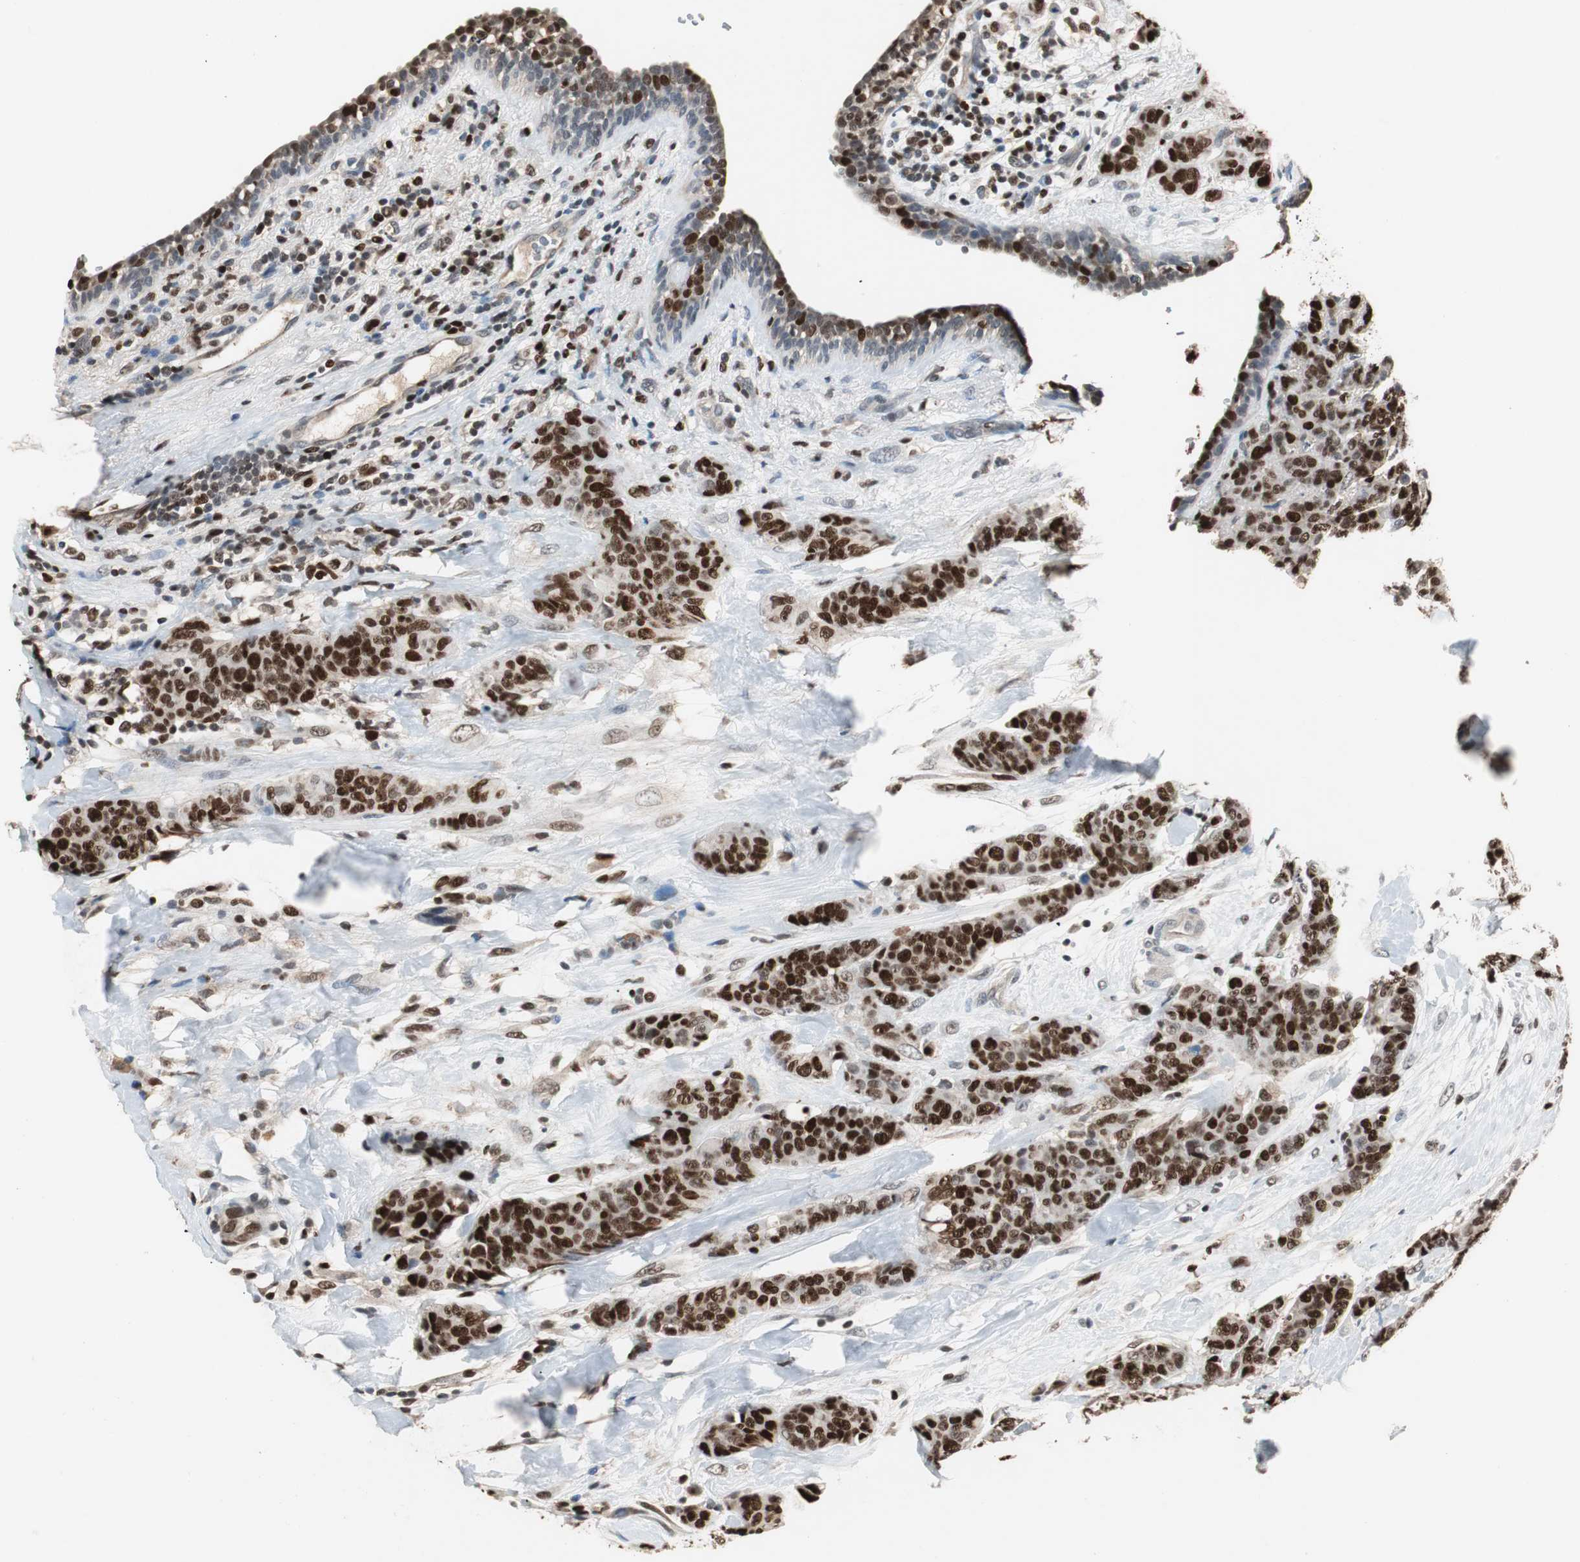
{"staining": {"intensity": "strong", "quantity": ">75%", "location": "nuclear"}, "tissue": "breast cancer", "cell_type": "Tumor cells", "image_type": "cancer", "snomed": [{"axis": "morphology", "description": "Duct carcinoma"}, {"axis": "topography", "description": "Breast"}], "caption": "Tumor cells demonstrate high levels of strong nuclear staining in approximately >75% of cells in breast intraductal carcinoma. Using DAB (brown) and hematoxylin (blue) stains, captured at high magnification using brightfield microscopy.", "gene": "FEN1", "patient": {"sex": "female", "age": 40}}